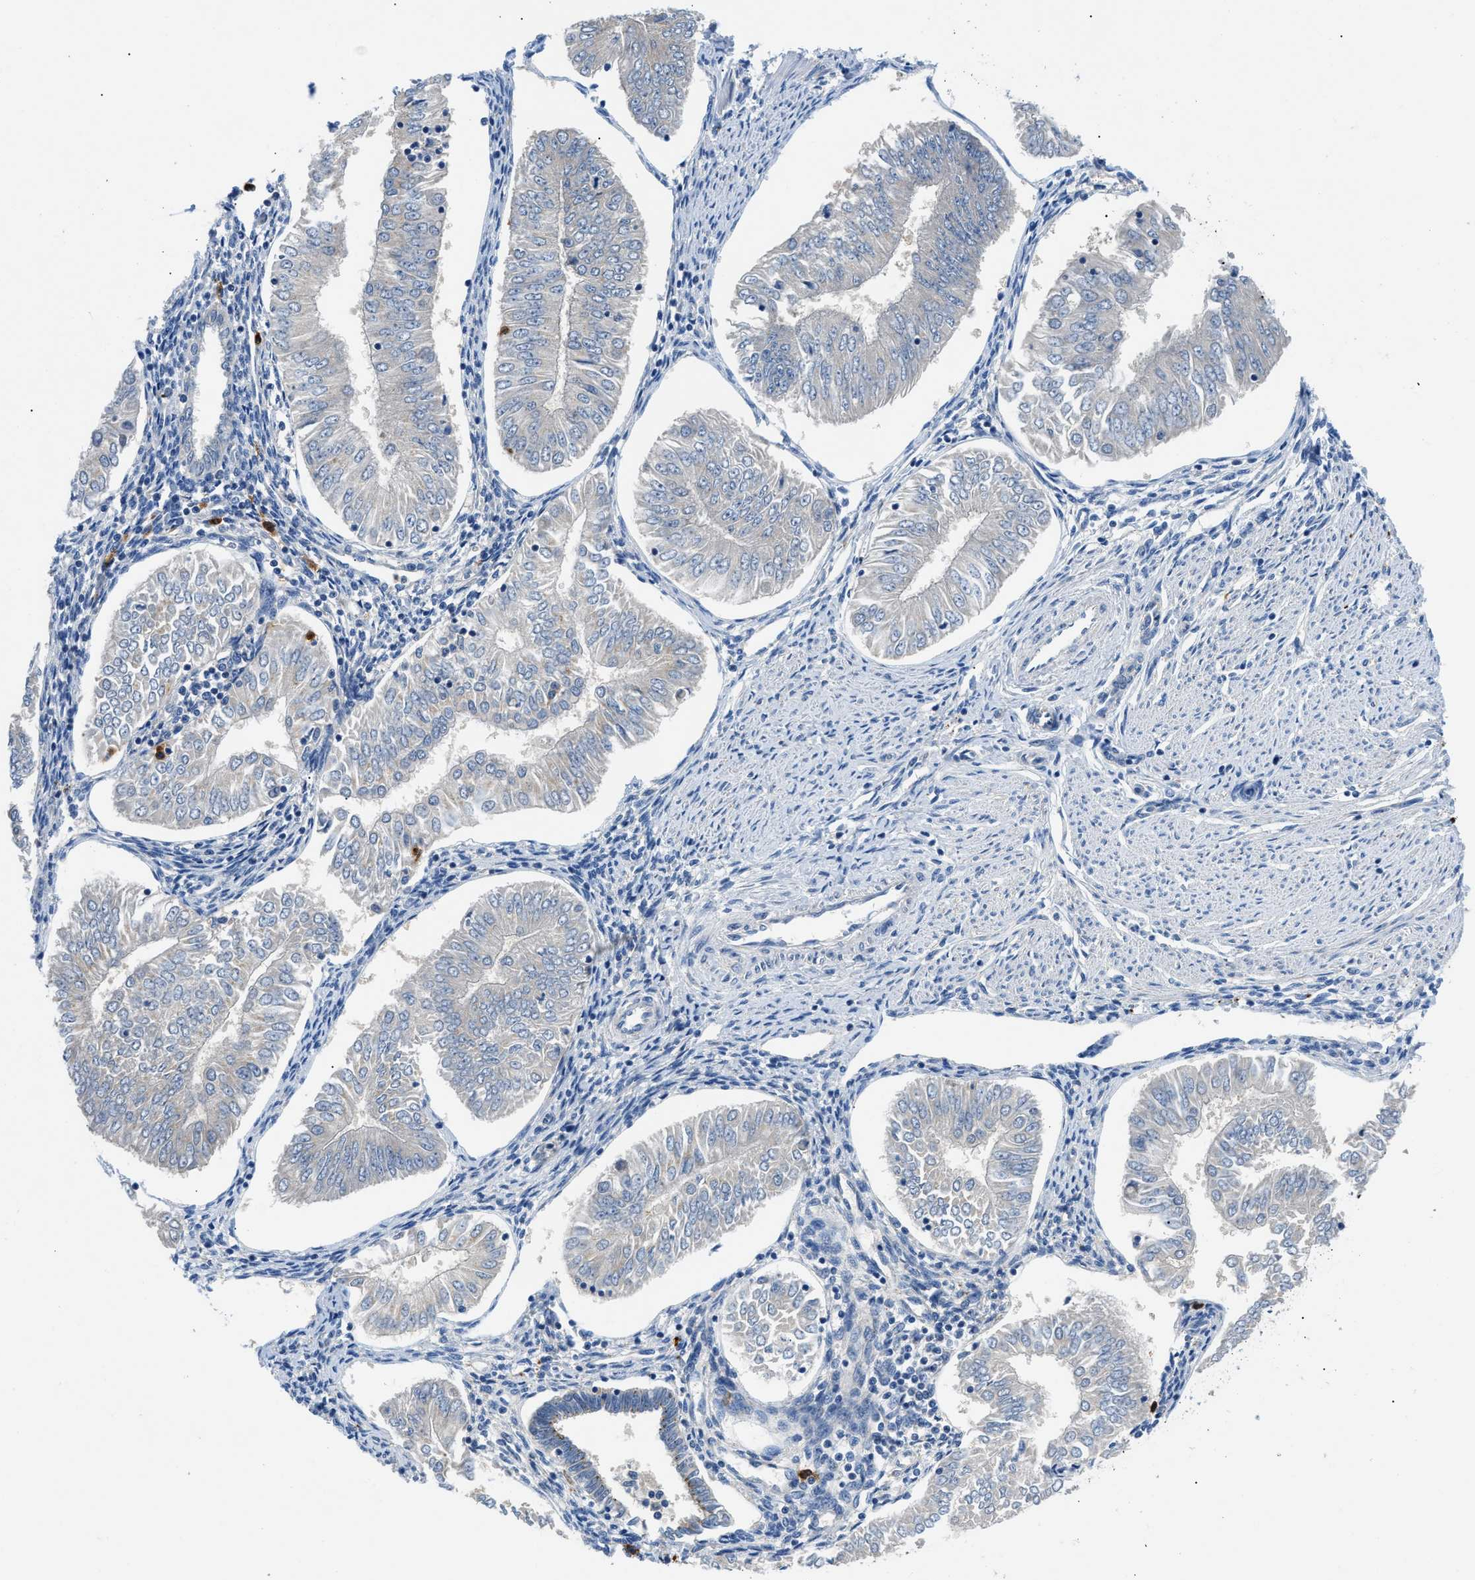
{"staining": {"intensity": "negative", "quantity": "none", "location": "none"}, "tissue": "endometrial cancer", "cell_type": "Tumor cells", "image_type": "cancer", "snomed": [{"axis": "morphology", "description": "Adenocarcinoma, NOS"}, {"axis": "topography", "description": "Endometrium"}], "caption": "Tumor cells are negative for brown protein staining in adenocarcinoma (endometrial). (DAB immunohistochemistry, high magnification).", "gene": "ADGRE3", "patient": {"sex": "female", "age": 53}}